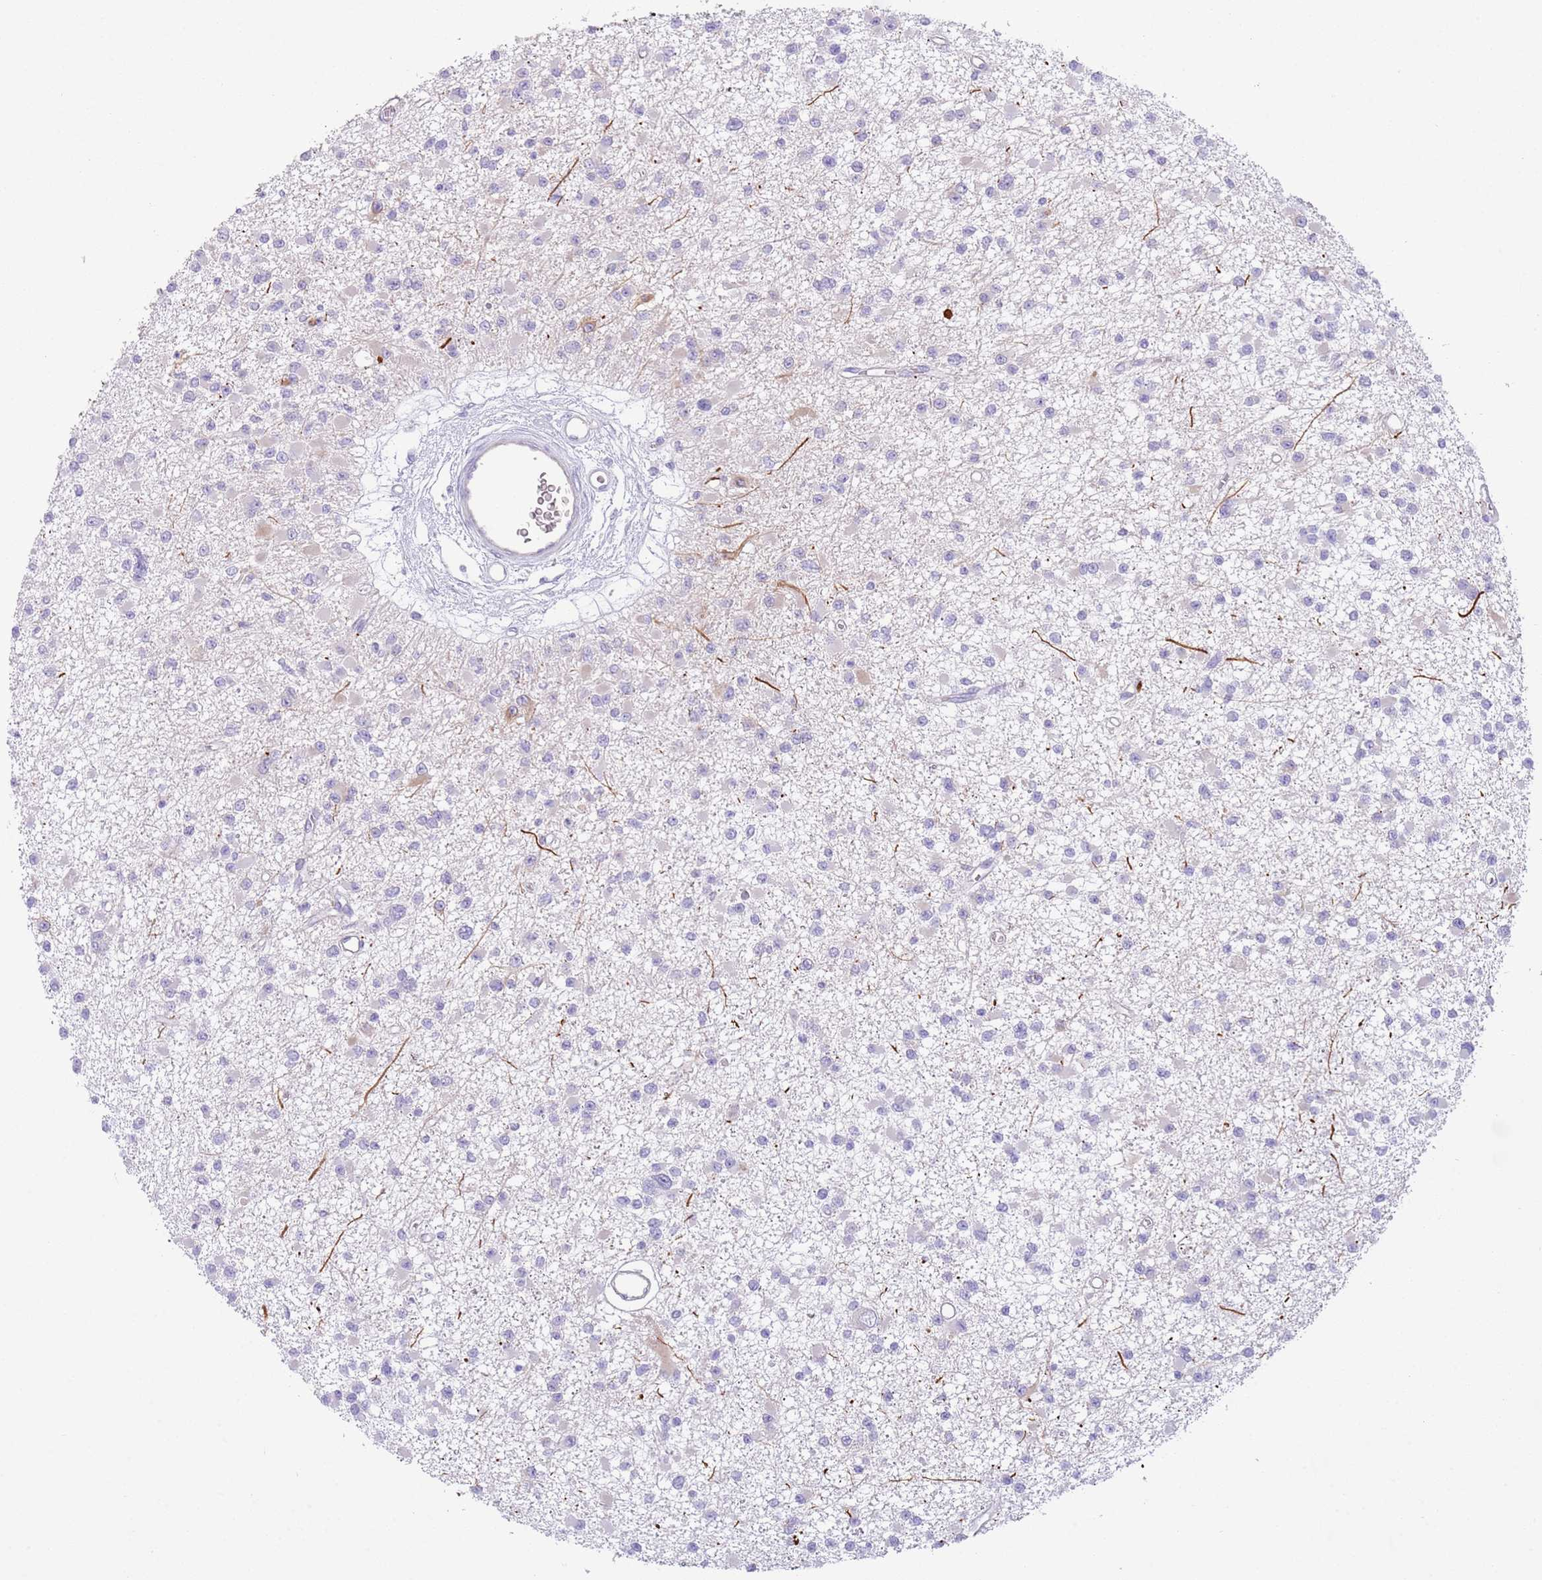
{"staining": {"intensity": "negative", "quantity": "none", "location": "none"}, "tissue": "glioma", "cell_type": "Tumor cells", "image_type": "cancer", "snomed": [{"axis": "morphology", "description": "Glioma, malignant, Low grade"}, {"axis": "topography", "description": "Brain"}], "caption": "The image demonstrates no staining of tumor cells in malignant glioma (low-grade).", "gene": "IGFL4", "patient": {"sex": "female", "age": 22}}